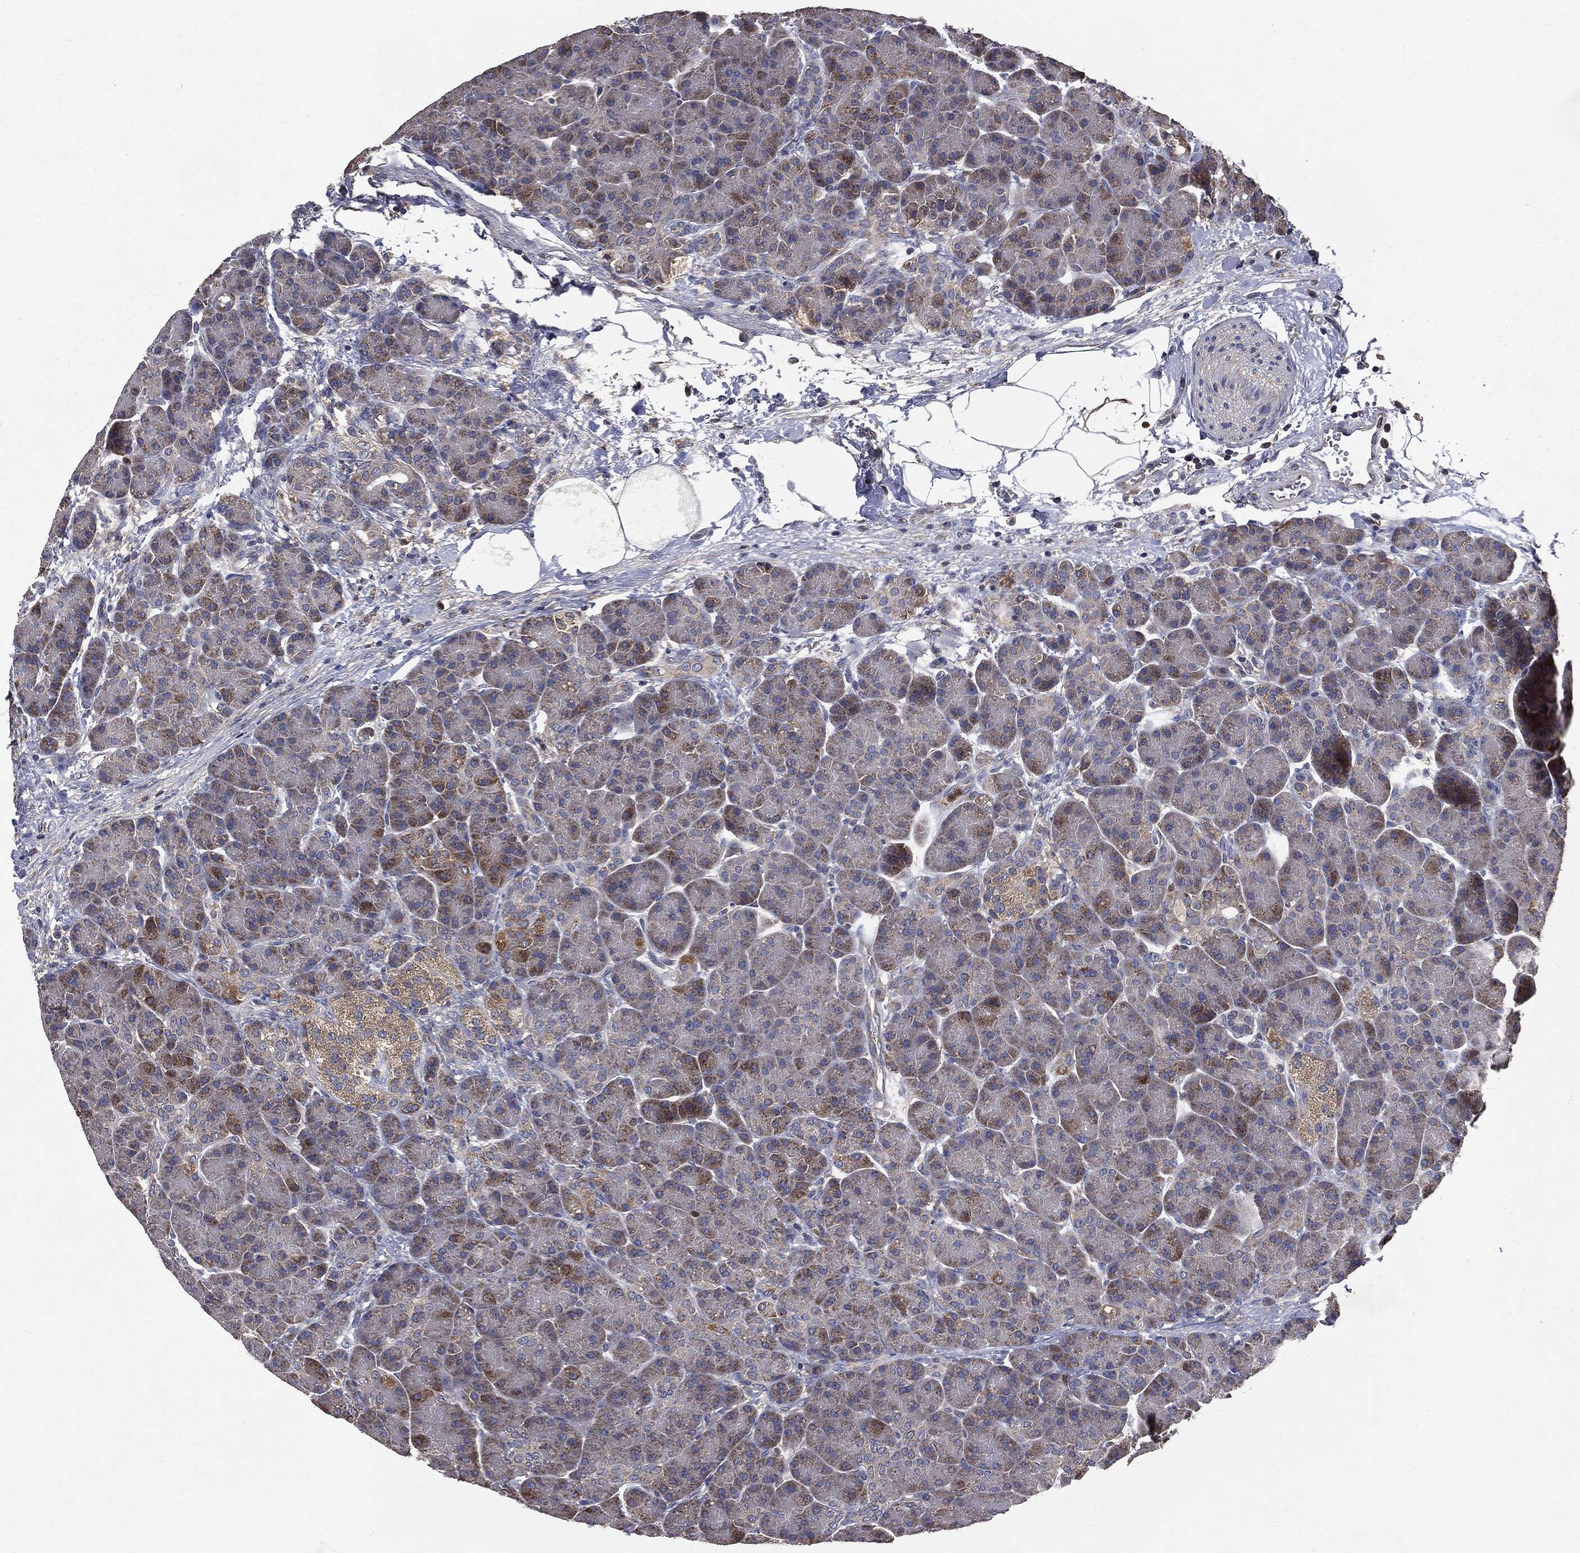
{"staining": {"intensity": "moderate", "quantity": "<25%", "location": "cytoplasmic/membranous"}, "tissue": "pancreas", "cell_type": "Exocrine glandular cells", "image_type": "normal", "snomed": [{"axis": "morphology", "description": "Normal tissue, NOS"}, {"axis": "topography", "description": "Pancreas"}], "caption": "Pancreas stained for a protein exhibits moderate cytoplasmic/membranous positivity in exocrine glandular cells. Immunohistochemistry (ihc) stains the protein of interest in brown and the nuclei are stained blue.", "gene": "MAPK6", "patient": {"sex": "female", "age": 63}}